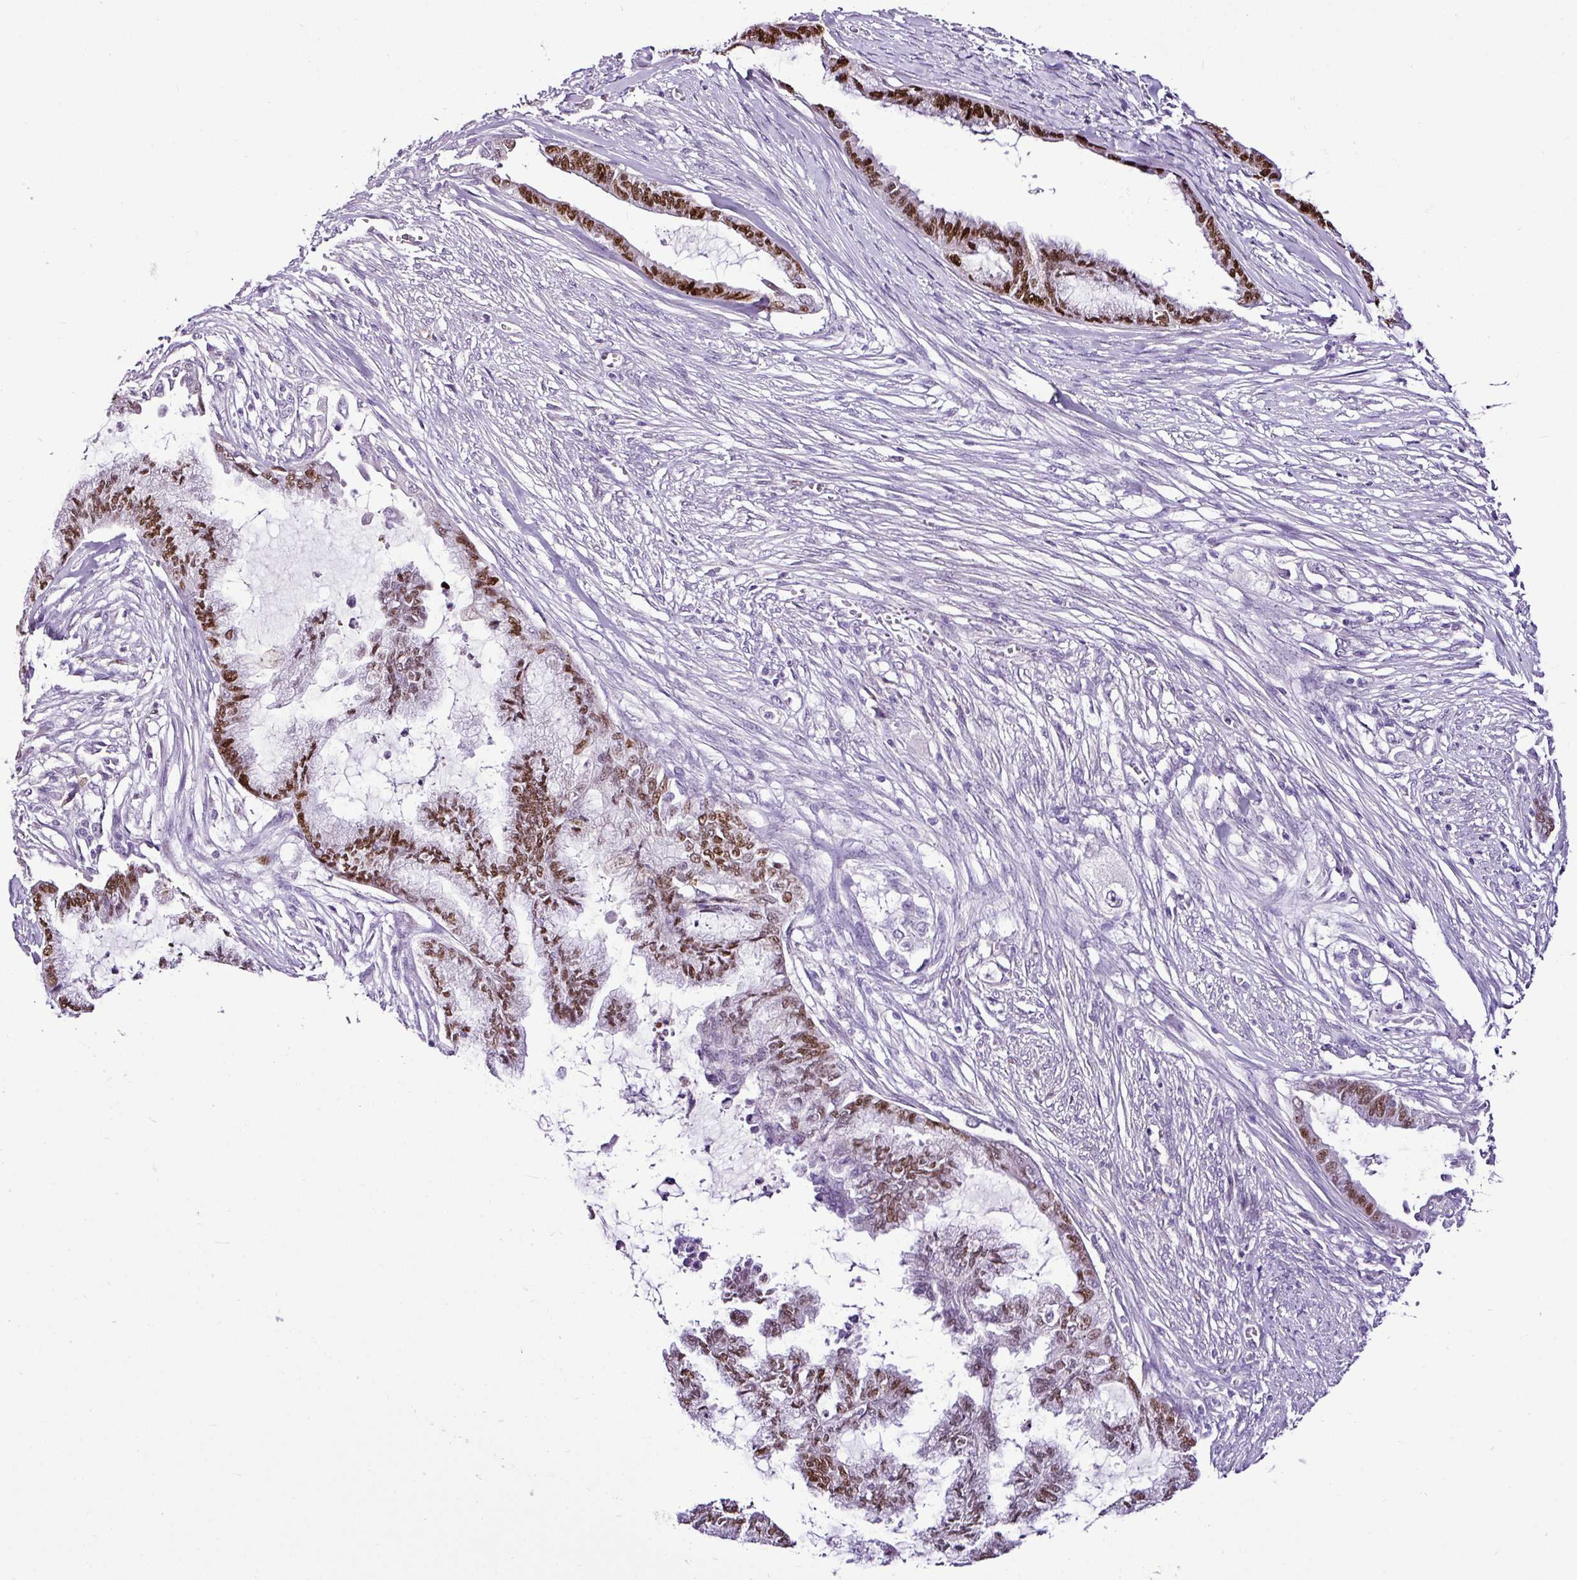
{"staining": {"intensity": "moderate", "quantity": "25%-75%", "location": "nuclear"}, "tissue": "endometrial cancer", "cell_type": "Tumor cells", "image_type": "cancer", "snomed": [{"axis": "morphology", "description": "Adenocarcinoma, NOS"}, {"axis": "topography", "description": "Endometrium"}], "caption": "Immunohistochemical staining of human endometrial cancer reveals medium levels of moderate nuclear protein expression in about 25%-75% of tumor cells.", "gene": "ESR1", "patient": {"sex": "female", "age": 86}}